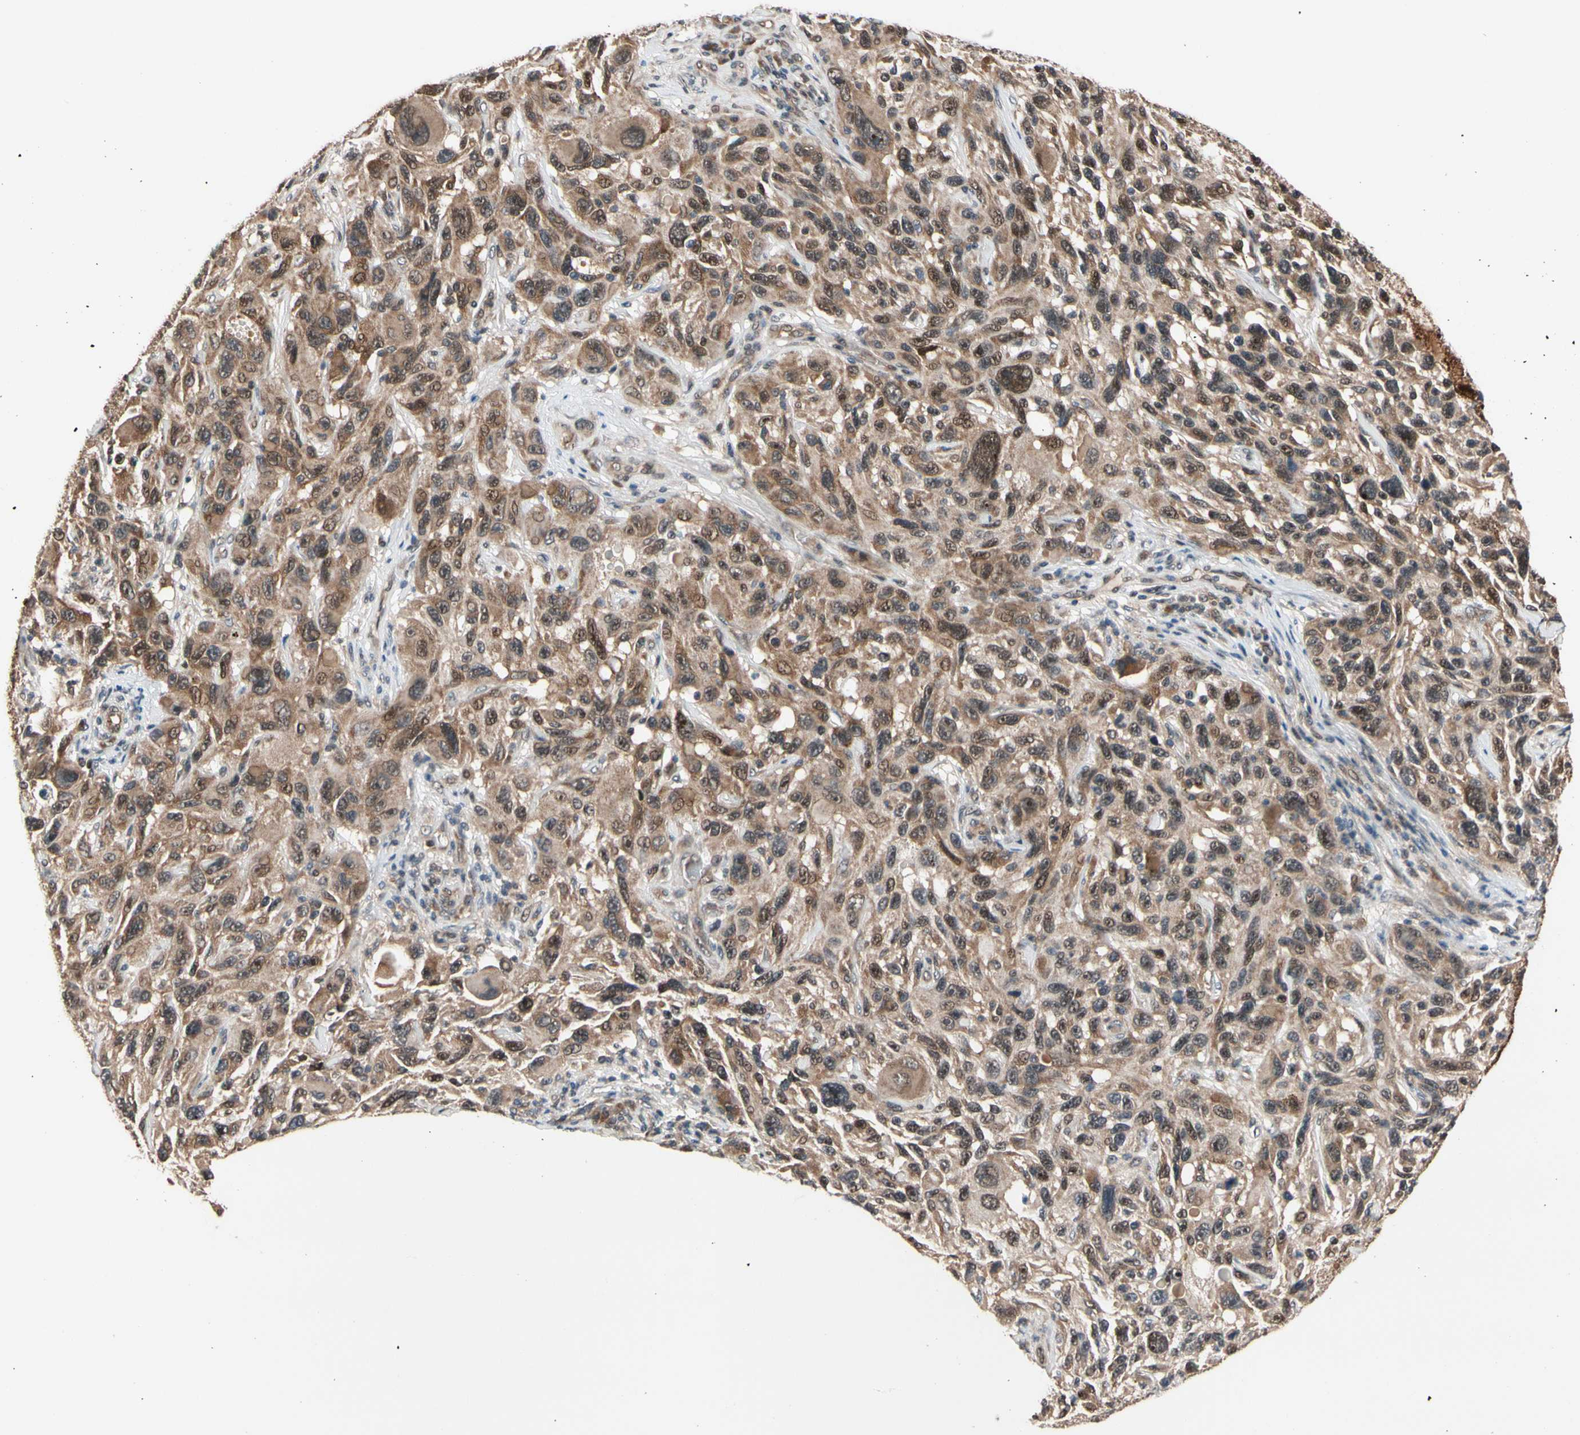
{"staining": {"intensity": "moderate", "quantity": ">75%", "location": "cytoplasmic/membranous,nuclear"}, "tissue": "melanoma", "cell_type": "Tumor cells", "image_type": "cancer", "snomed": [{"axis": "morphology", "description": "Malignant melanoma, NOS"}, {"axis": "topography", "description": "Skin"}], "caption": "A brown stain labels moderate cytoplasmic/membranous and nuclear expression of a protein in human melanoma tumor cells. Using DAB (3,3'-diaminobenzidine) (brown) and hematoxylin (blue) stains, captured at high magnification using brightfield microscopy.", "gene": "NGEF", "patient": {"sex": "male", "age": 53}}